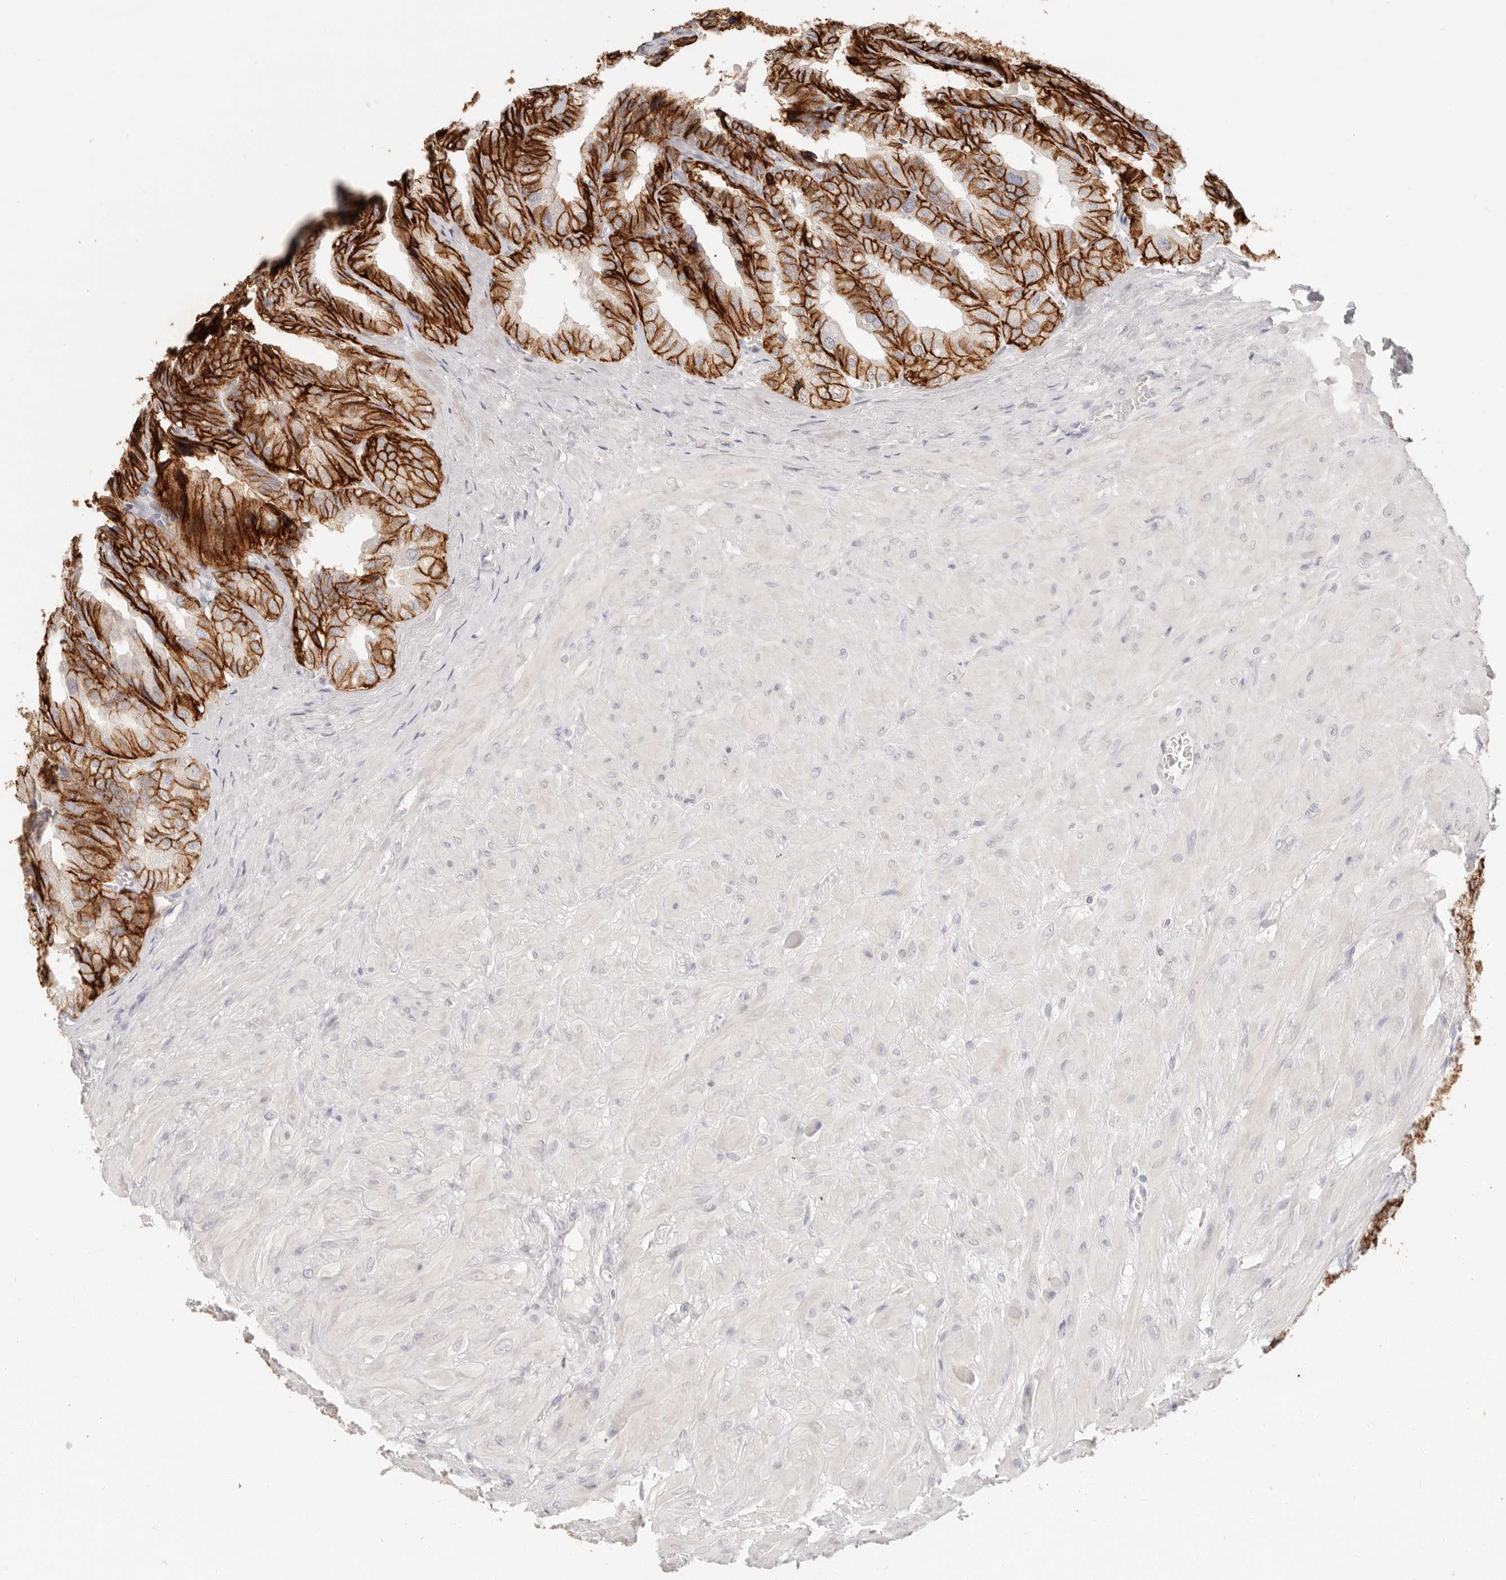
{"staining": {"intensity": "strong", "quantity": ">75%", "location": "cytoplasmic/membranous"}, "tissue": "seminal vesicle", "cell_type": "Glandular cells", "image_type": "normal", "snomed": [{"axis": "morphology", "description": "Normal tissue, NOS"}, {"axis": "topography", "description": "Prostate"}, {"axis": "topography", "description": "Seminal veicle"}], "caption": "Immunohistochemical staining of unremarkable human seminal vesicle reveals high levels of strong cytoplasmic/membranous expression in about >75% of glandular cells. The staining is performed using DAB (3,3'-diaminobenzidine) brown chromogen to label protein expression. The nuclei are counter-stained blue using hematoxylin.", "gene": "EPCAM", "patient": {"sex": "male", "age": 51}}